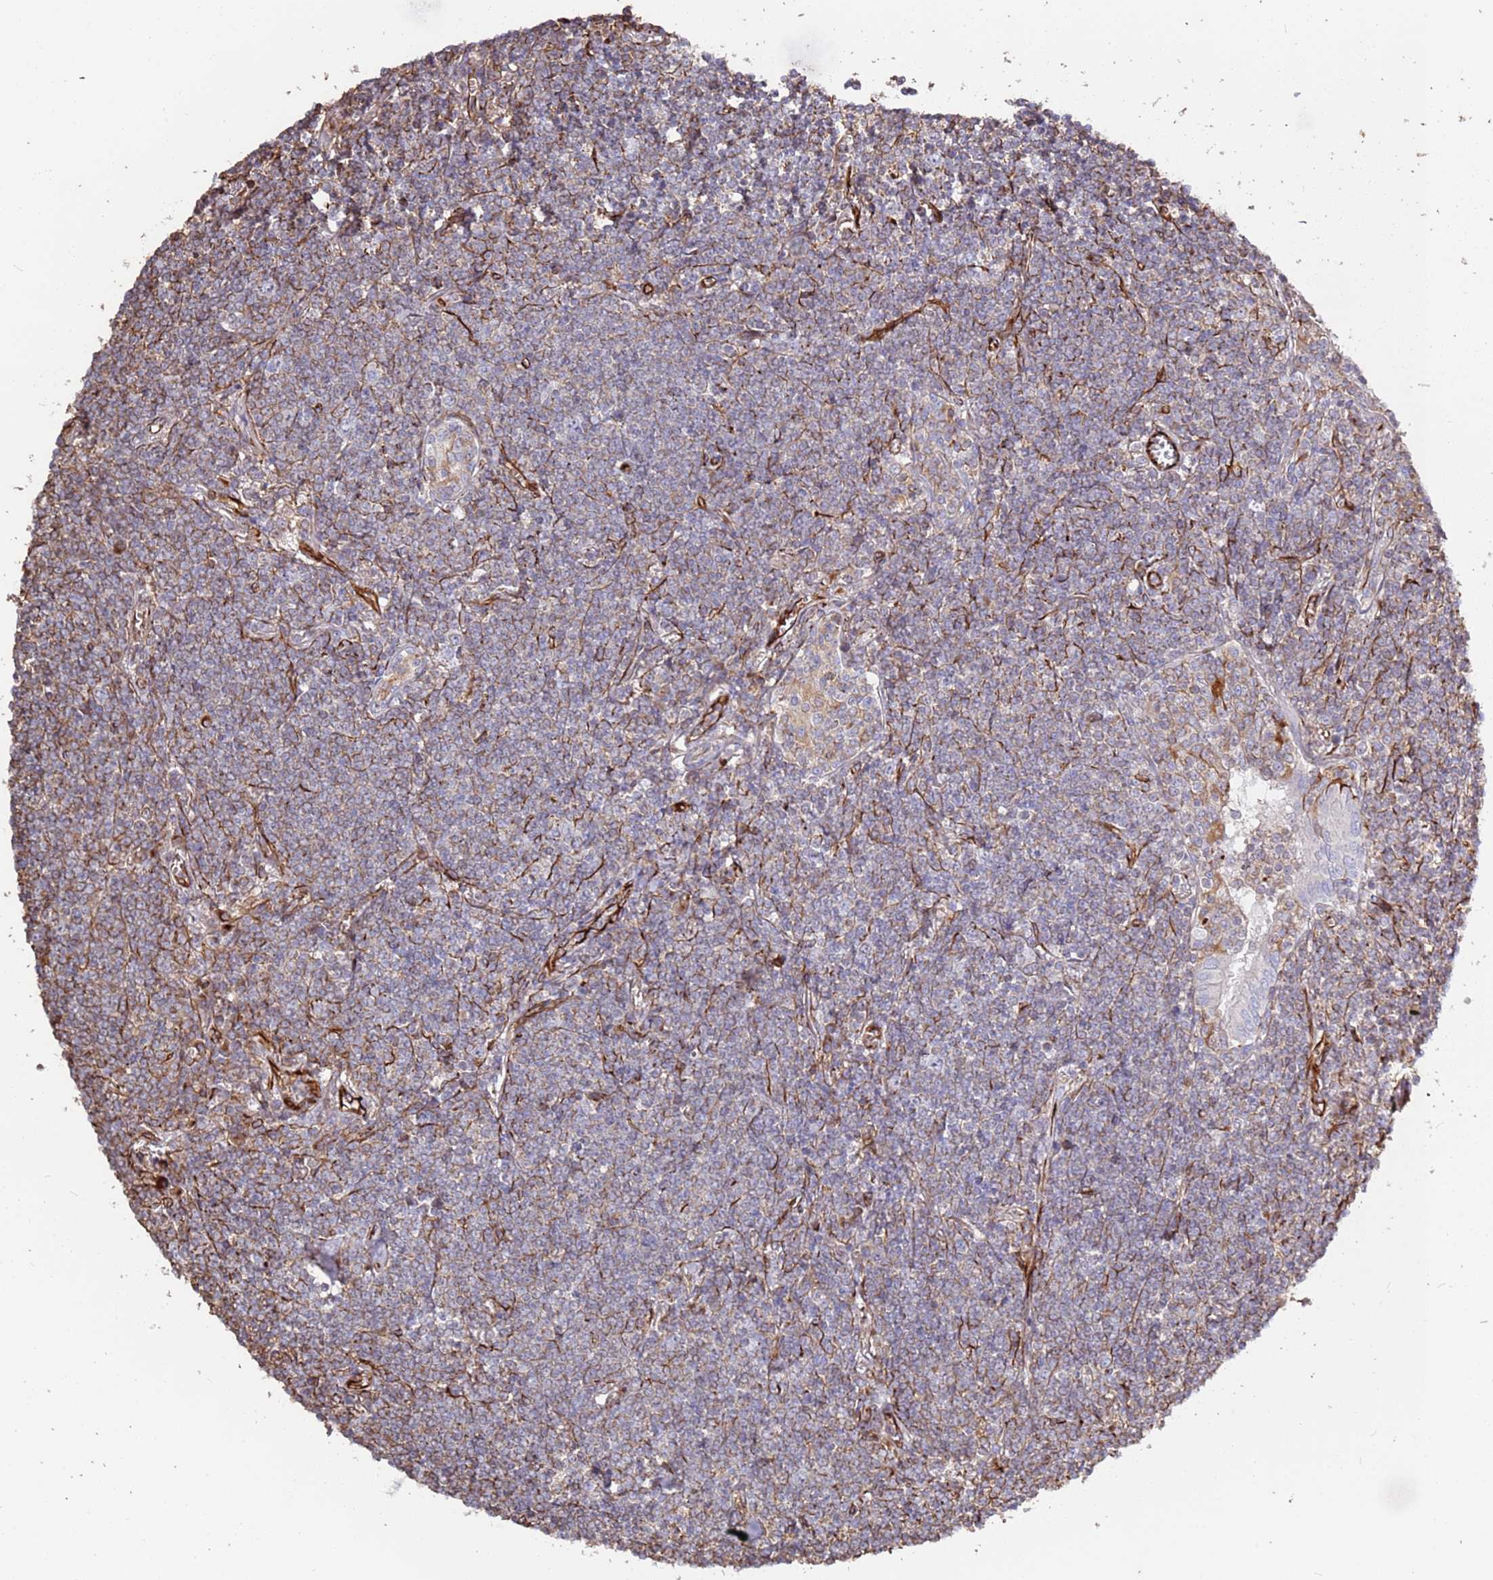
{"staining": {"intensity": "negative", "quantity": "none", "location": "none"}, "tissue": "lymphoma", "cell_type": "Tumor cells", "image_type": "cancer", "snomed": [{"axis": "morphology", "description": "Malignant lymphoma, non-Hodgkin's type, Low grade"}, {"axis": "topography", "description": "Lung"}], "caption": "This is an IHC histopathology image of malignant lymphoma, non-Hodgkin's type (low-grade). There is no positivity in tumor cells.", "gene": "MRGPRE", "patient": {"sex": "female", "age": 71}}